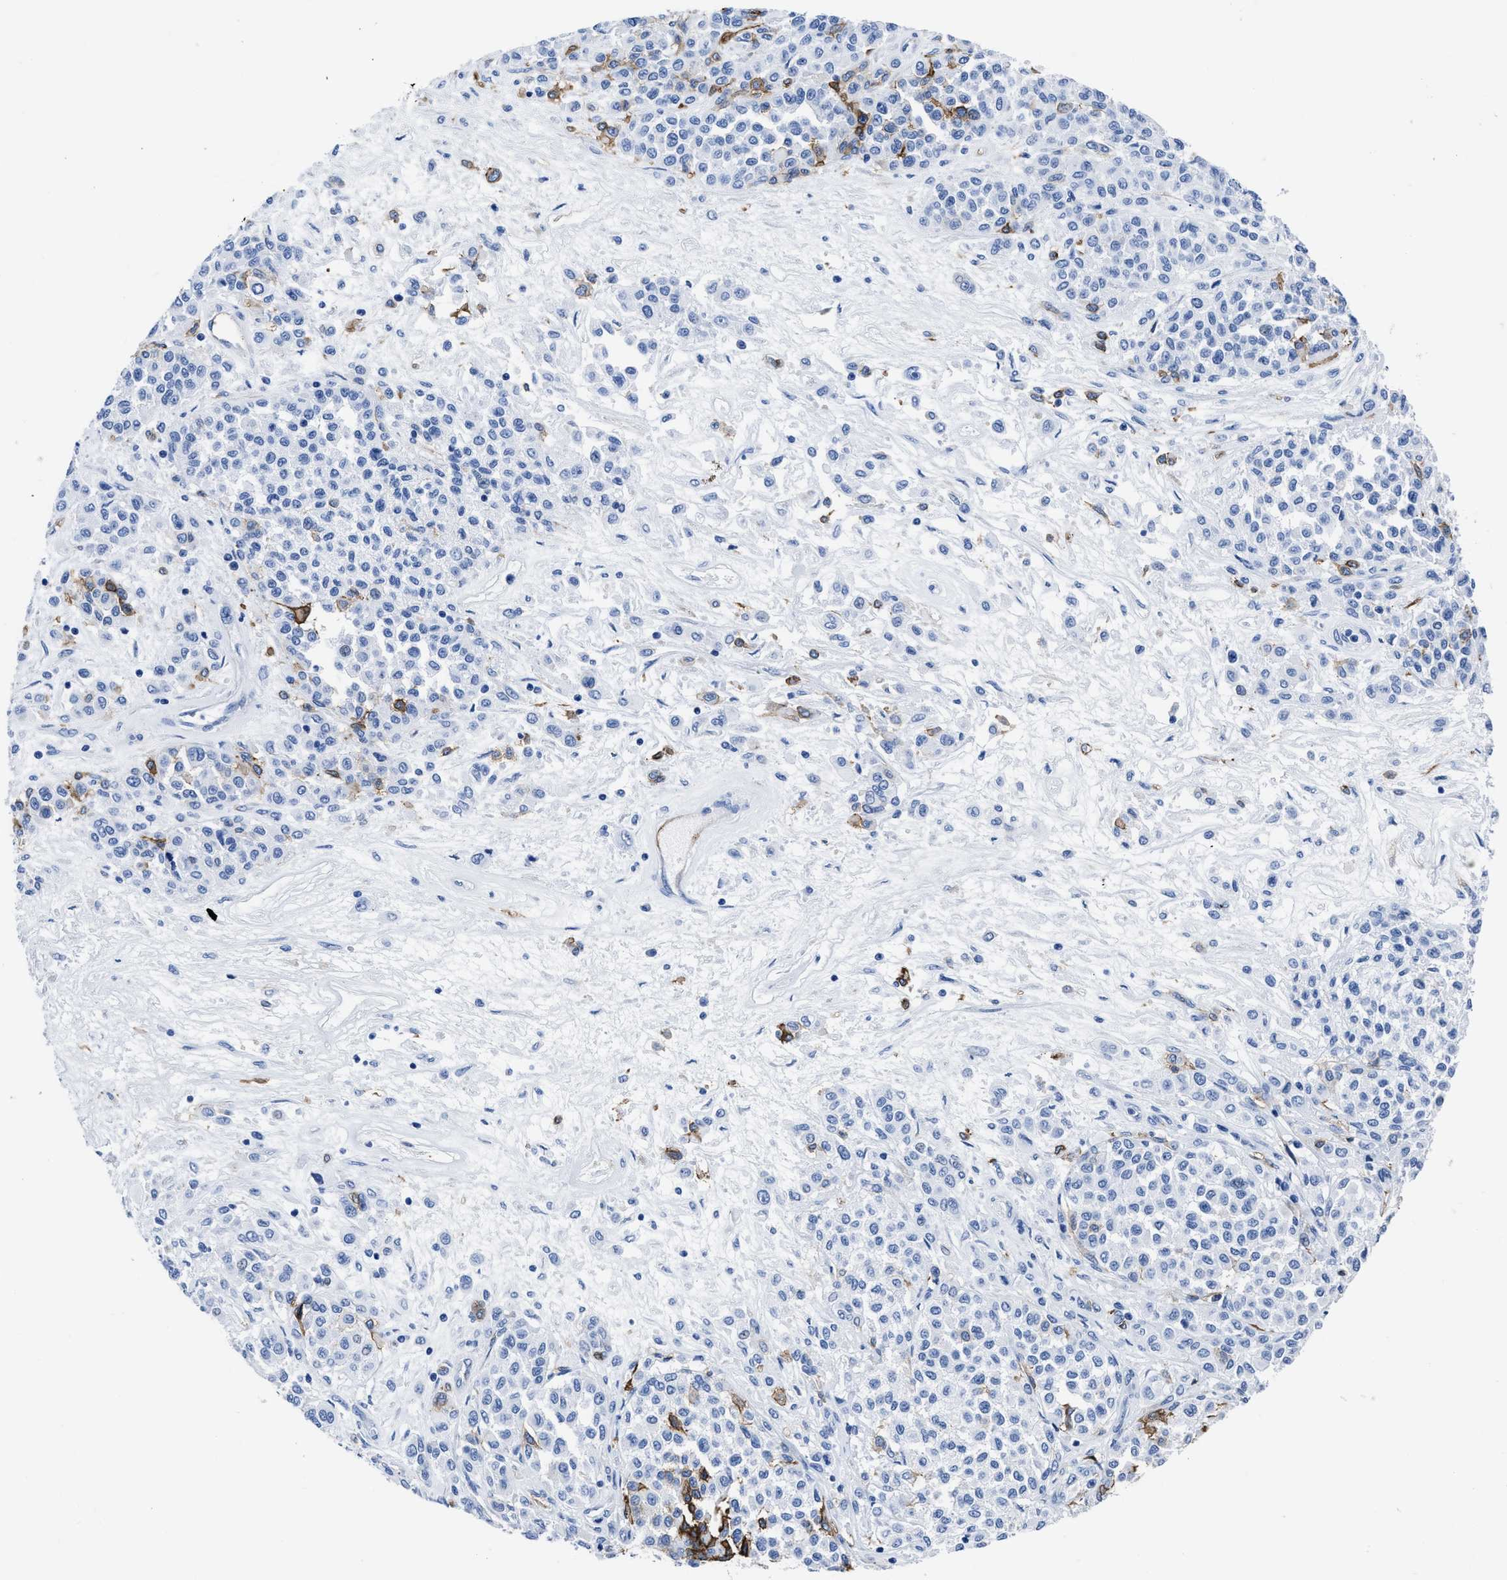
{"staining": {"intensity": "moderate", "quantity": "<25%", "location": "cytoplasmic/membranous"}, "tissue": "melanoma", "cell_type": "Tumor cells", "image_type": "cancer", "snomed": [{"axis": "morphology", "description": "Malignant melanoma, Metastatic site"}, {"axis": "topography", "description": "Pancreas"}], "caption": "Tumor cells display low levels of moderate cytoplasmic/membranous expression in approximately <25% of cells in melanoma.", "gene": "AQP1", "patient": {"sex": "female", "age": 30}}